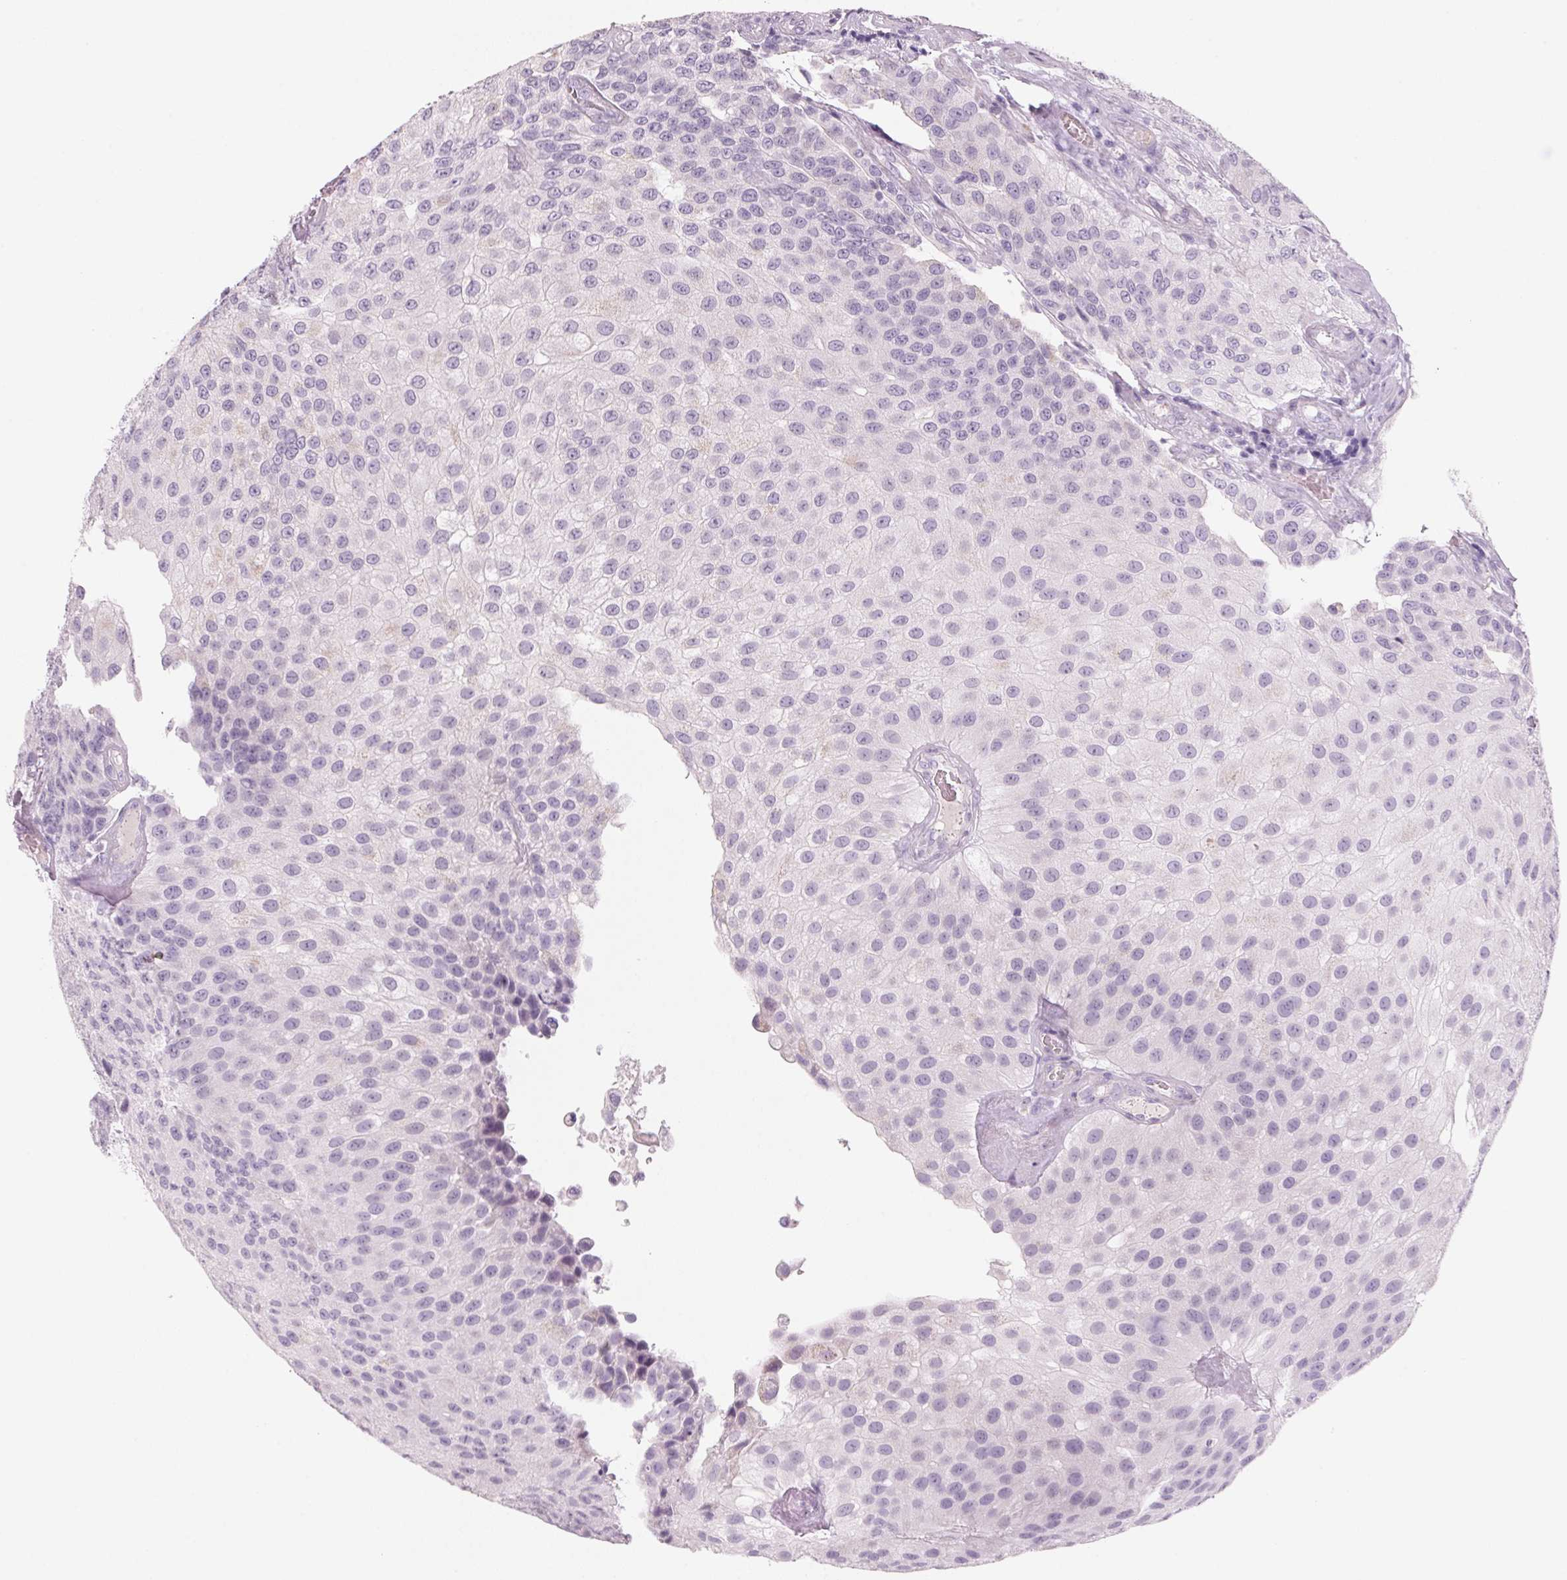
{"staining": {"intensity": "negative", "quantity": "none", "location": "none"}, "tissue": "urothelial cancer", "cell_type": "Tumor cells", "image_type": "cancer", "snomed": [{"axis": "morphology", "description": "Urothelial carcinoma, NOS"}, {"axis": "topography", "description": "Urinary bladder"}], "caption": "Urothelial cancer stained for a protein using IHC demonstrates no expression tumor cells.", "gene": "ADAM20", "patient": {"sex": "male", "age": 87}}